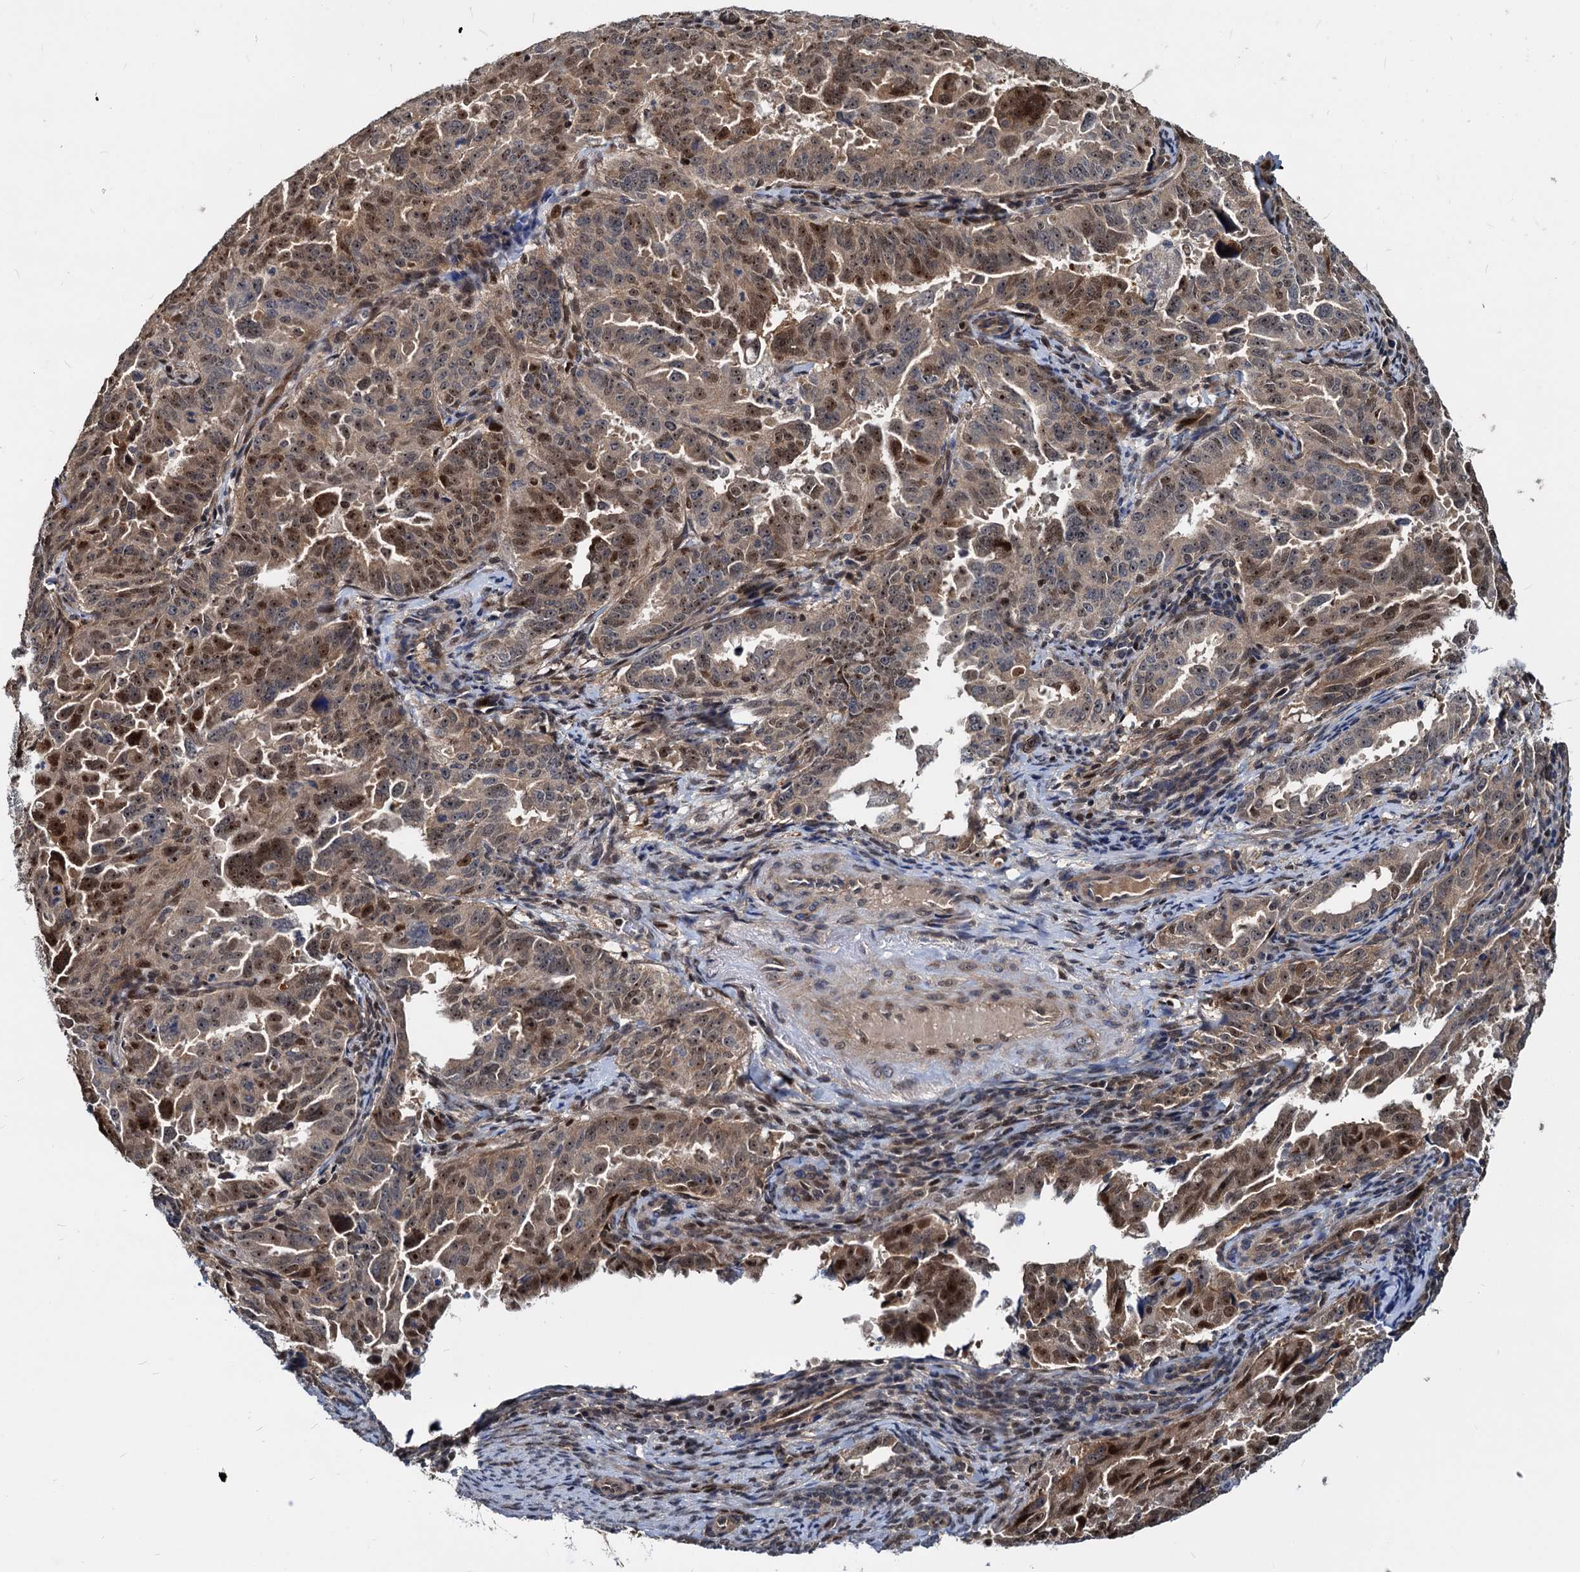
{"staining": {"intensity": "moderate", "quantity": ">75%", "location": "nuclear"}, "tissue": "endometrial cancer", "cell_type": "Tumor cells", "image_type": "cancer", "snomed": [{"axis": "morphology", "description": "Adenocarcinoma, NOS"}, {"axis": "topography", "description": "Endometrium"}], "caption": "Approximately >75% of tumor cells in human endometrial cancer exhibit moderate nuclear protein expression as visualized by brown immunohistochemical staining.", "gene": "UBLCP1", "patient": {"sex": "female", "age": 65}}